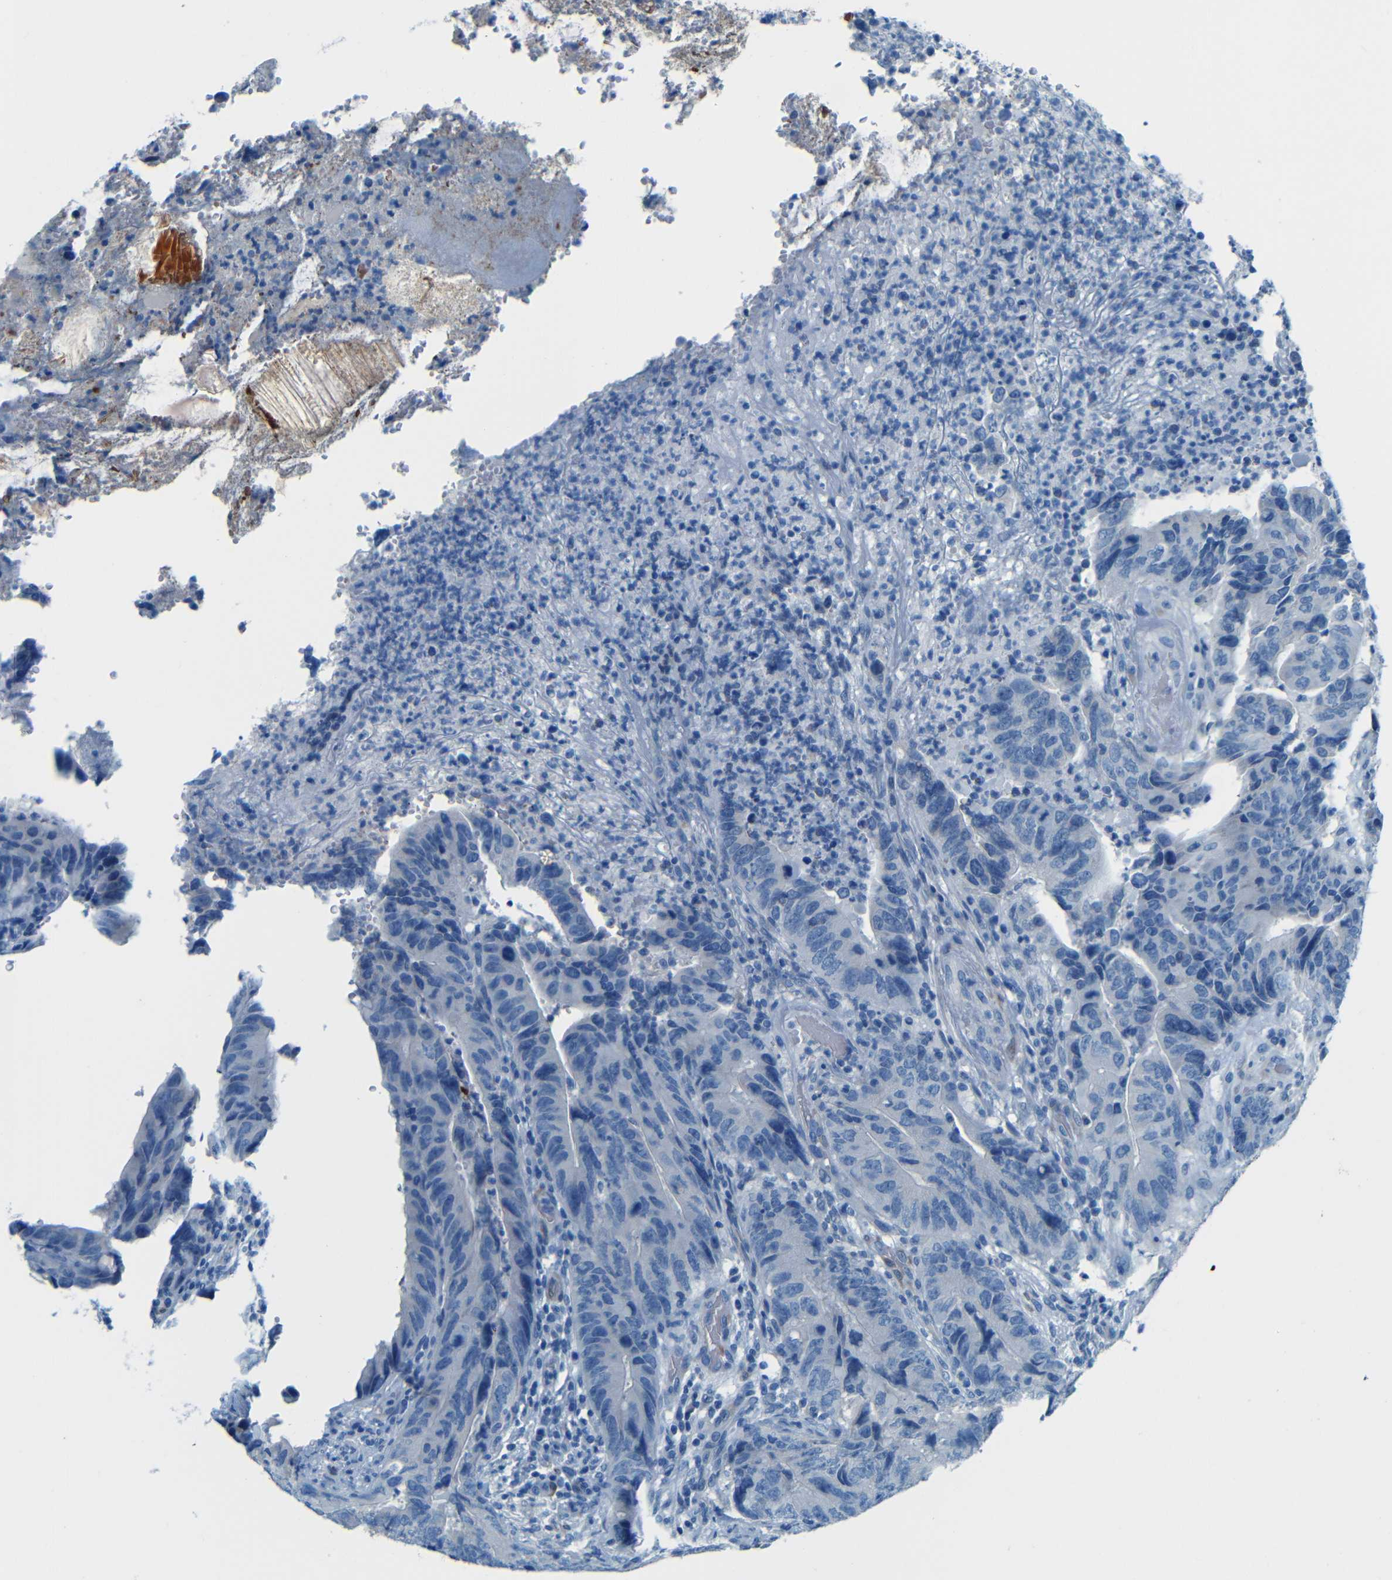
{"staining": {"intensity": "negative", "quantity": "none", "location": "none"}, "tissue": "colorectal cancer", "cell_type": "Tumor cells", "image_type": "cancer", "snomed": [{"axis": "morphology", "description": "Normal tissue, NOS"}, {"axis": "morphology", "description": "Adenocarcinoma, NOS"}, {"axis": "topography", "description": "Colon"}], "caption": "A photomicrograph of human colorectal cancer is negative for staining in tumor cells.", "gene": "MAP2", "patient": {"sex": "male", "age": 56}}